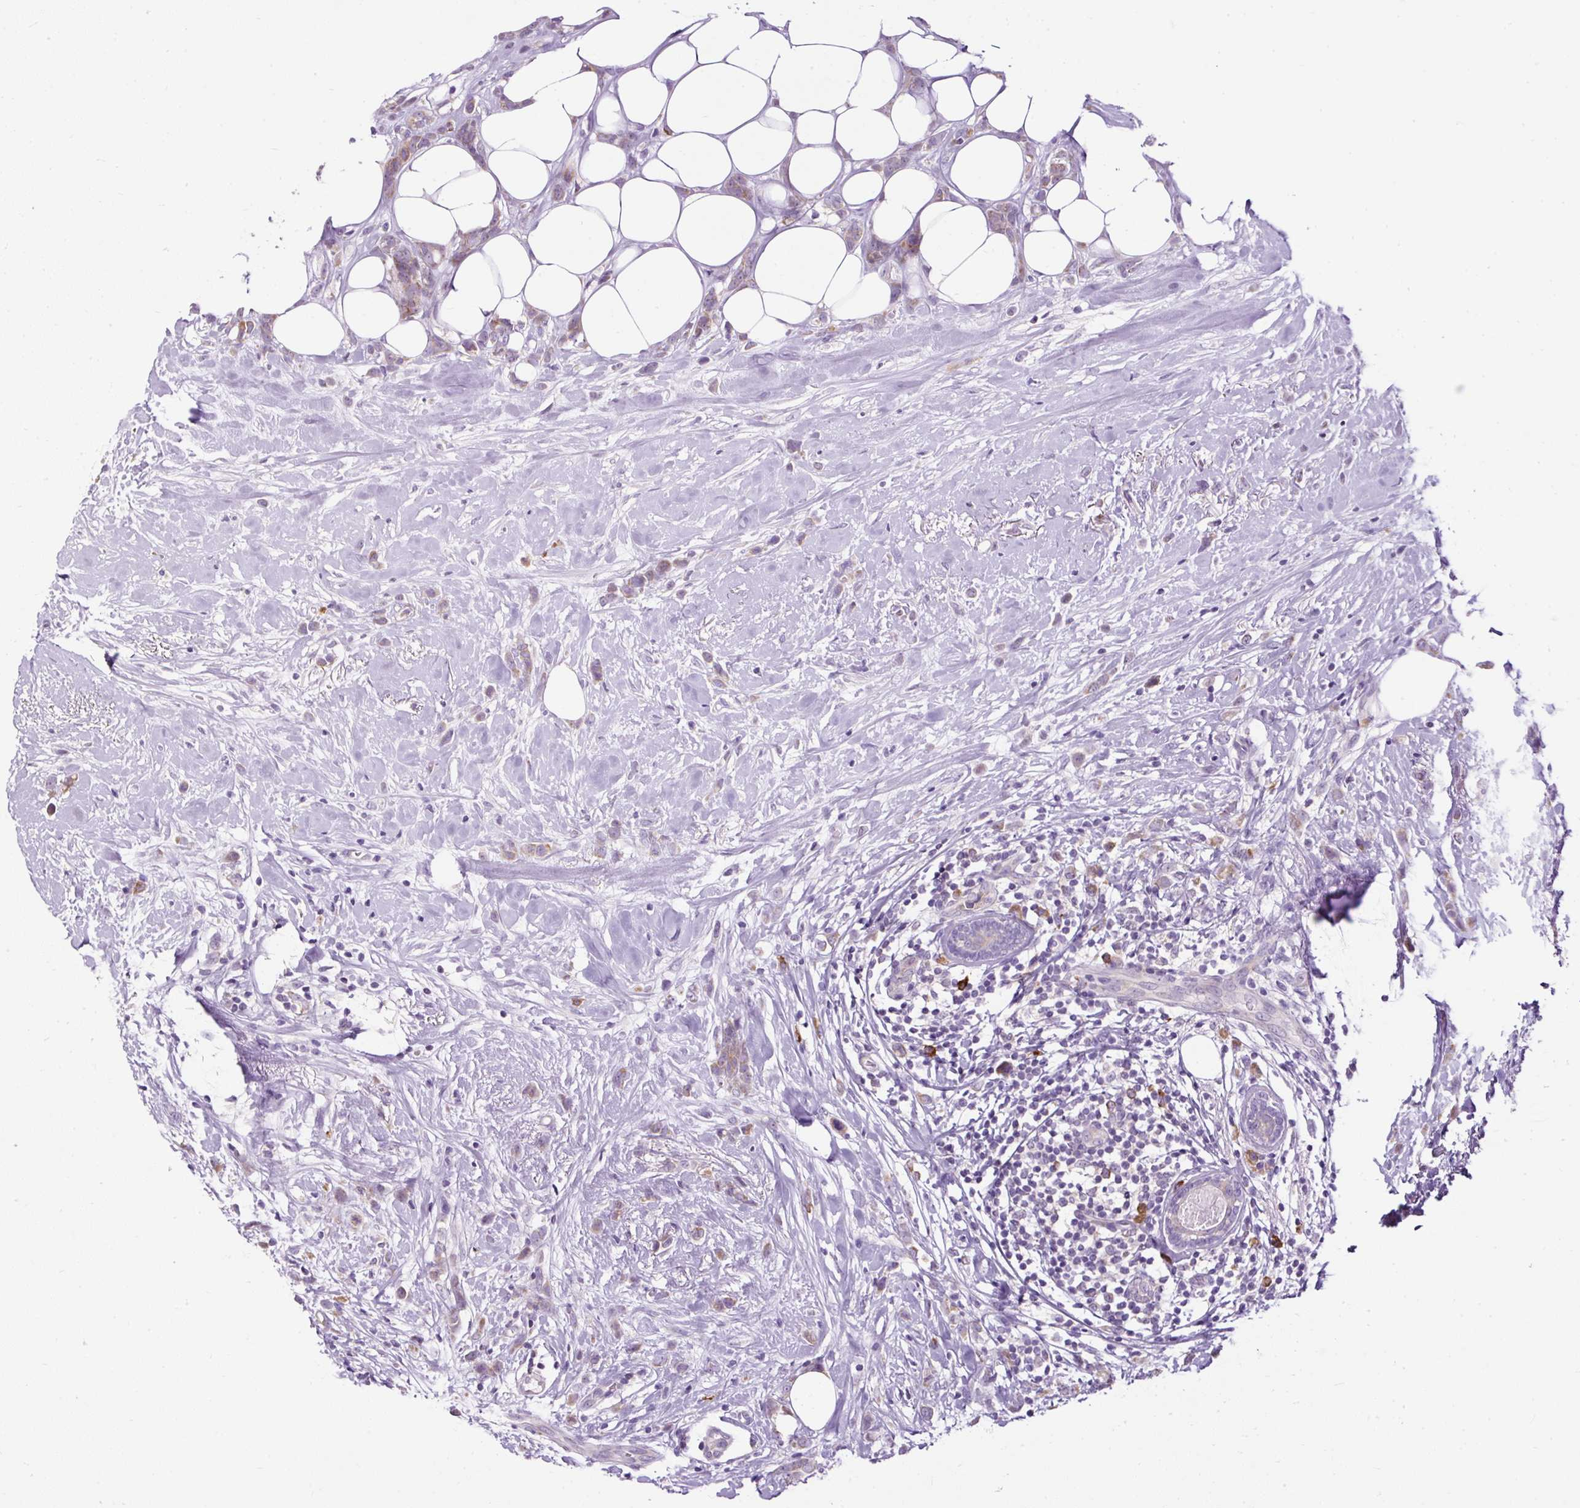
{"staining": {"intensity": "weak", "quantity": ">75%", "location": "cytoplasmic/membranous"}, "tissue": "breast cancer", "cell_type": "Tumor cells", "image_type": "cancer", "snomed": [{"axis": "morphology", "description": "Duct carcinoma"}, {"axis": "topography", "description": "Breast"}], "caption": "Protein analysis of breast invasive ductal carcinoma tissue reveals weak cytoplasmic/membranous staining in about >75% of tumor cells.", "gene": "FMC1", "patient": {"sex": "female", "age": 80}}